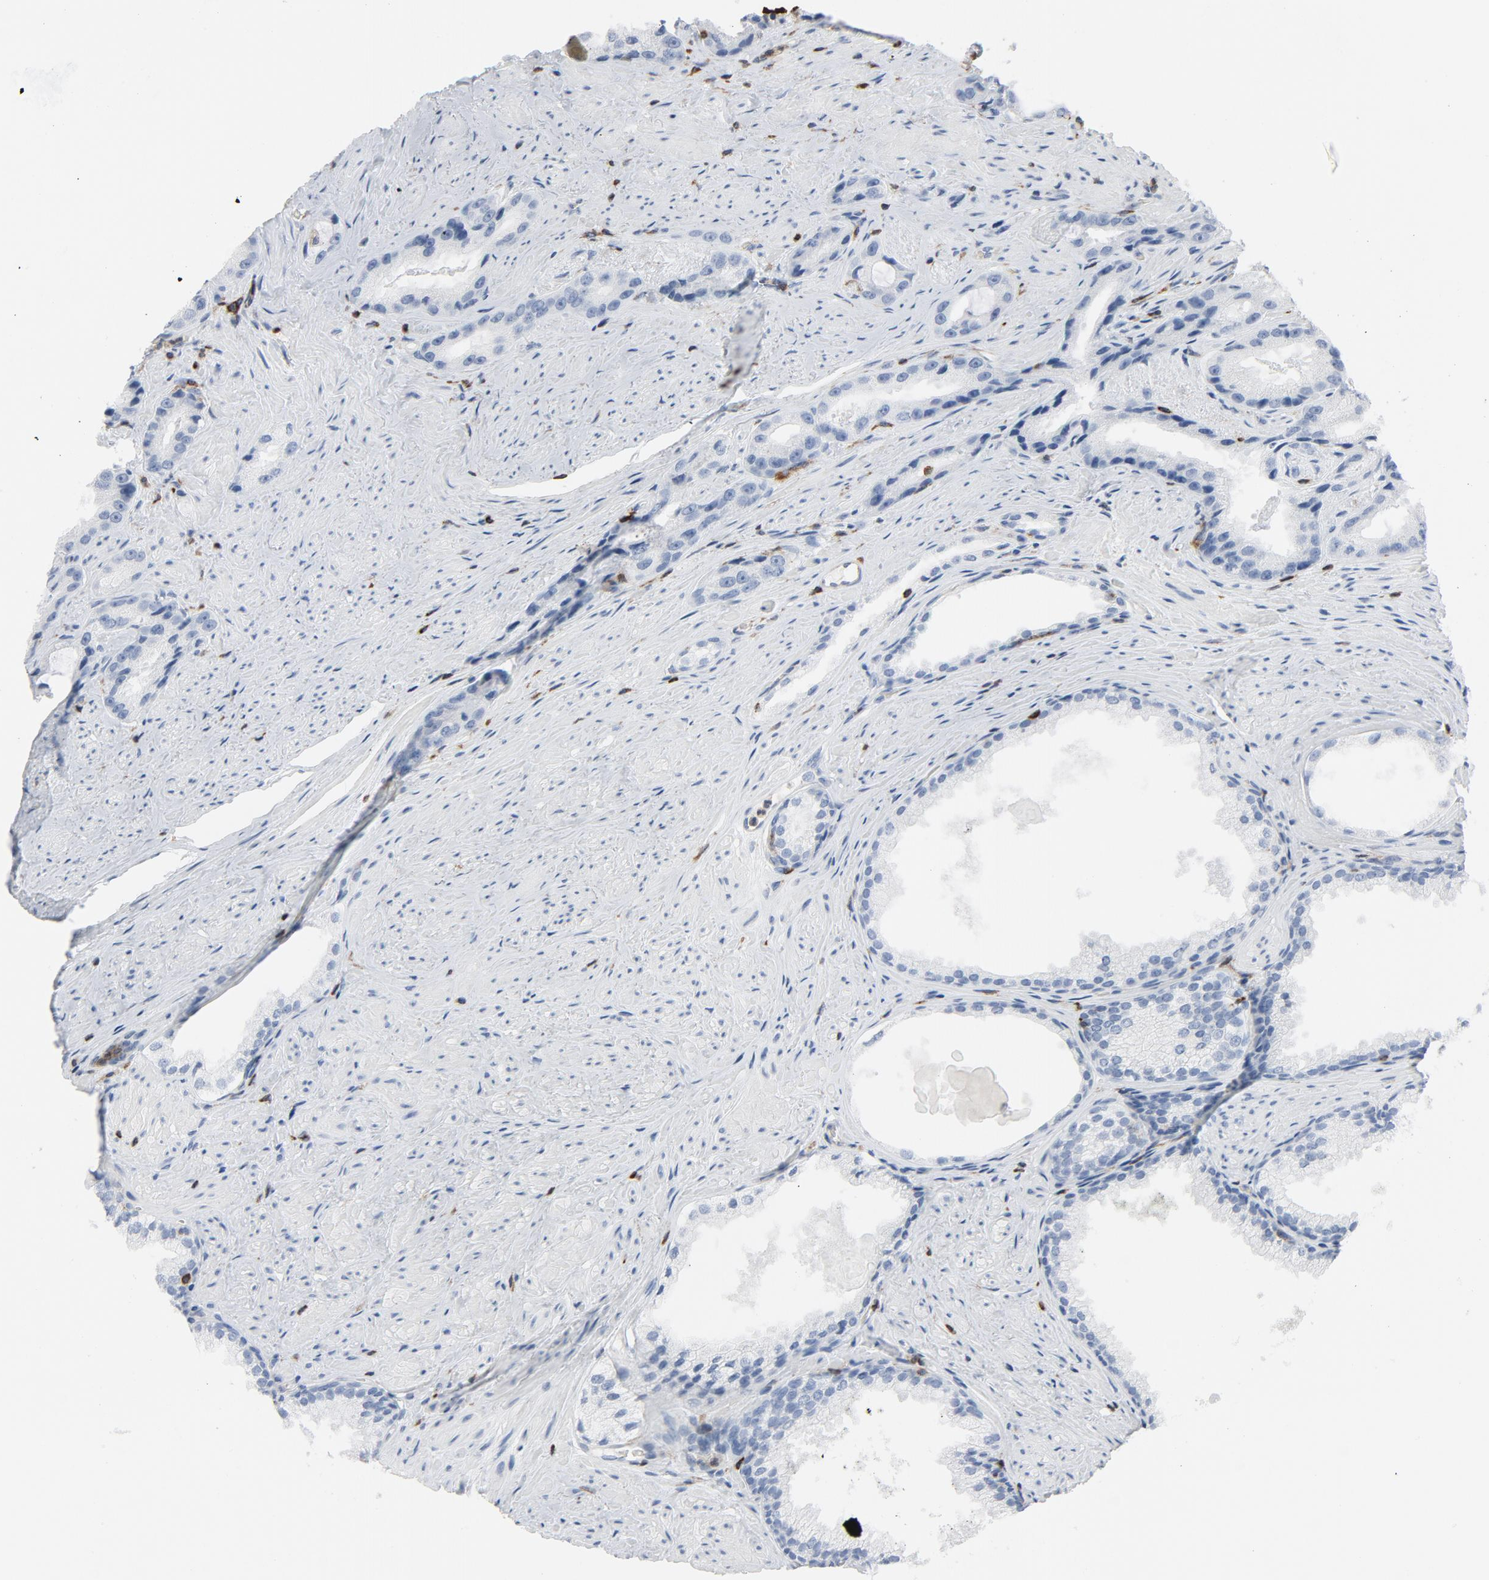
{"staining": {"intensity": "negative", "quantity": "none", "location": "none"}, "tissue": "prostate cancer", "cell_type": "Tumor cells", "image_type": "cancer", "snomed": [{"axis": "morphology", "description": "Adenocarcinoma, Medium grade"}, {"axis": "topography", "description": "Prostate"}], "caption": "Prostate cancer was stained to show a protein in brown. There is no significant positivity in tumor cells.", "gene": "LCP2", "patient": {"sex": "male", "age": 60}}